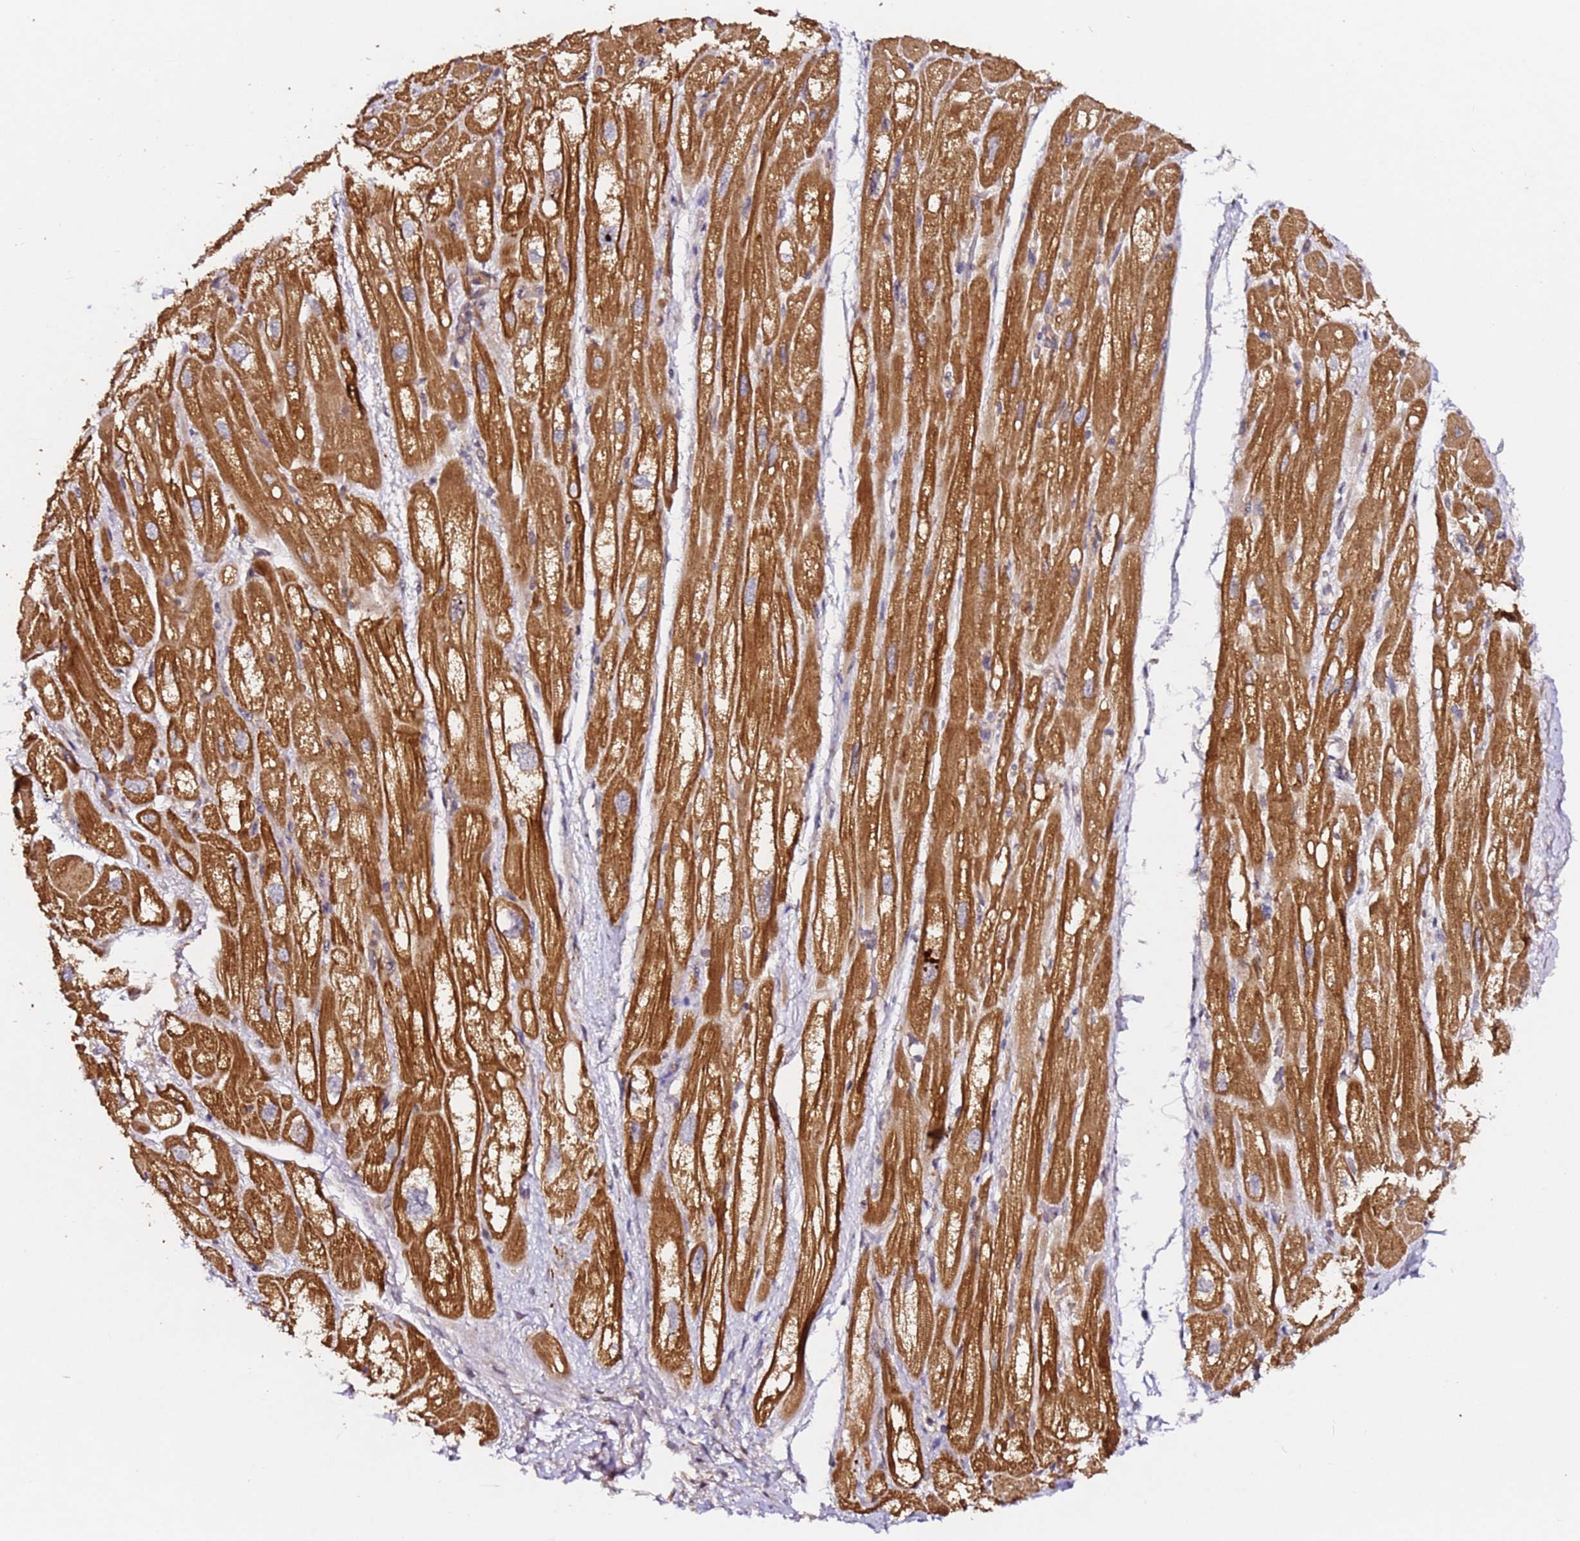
{"staining": {"intensity": "moderate", "quantity": ">75%", "location": "cytoplasmic/membranous"}, "tissue": "heart muscle", "cell_type": "Cardiomyocytes", "image_type": "normal", "snomed": [{"axis": "morphology", "description": "Normal tissue, NOS"}, {"axis": "topography", "description": "Heart"}], "caption": "There is medium levels of moderate cytoplasmic/membranous expression in cardiomyocytes of unremarkable heart muscle, as demonstrated by immunohistochemical staining (brown color).", "gene": "ALG11", "patient": {"sex": "male", "age": 50}}